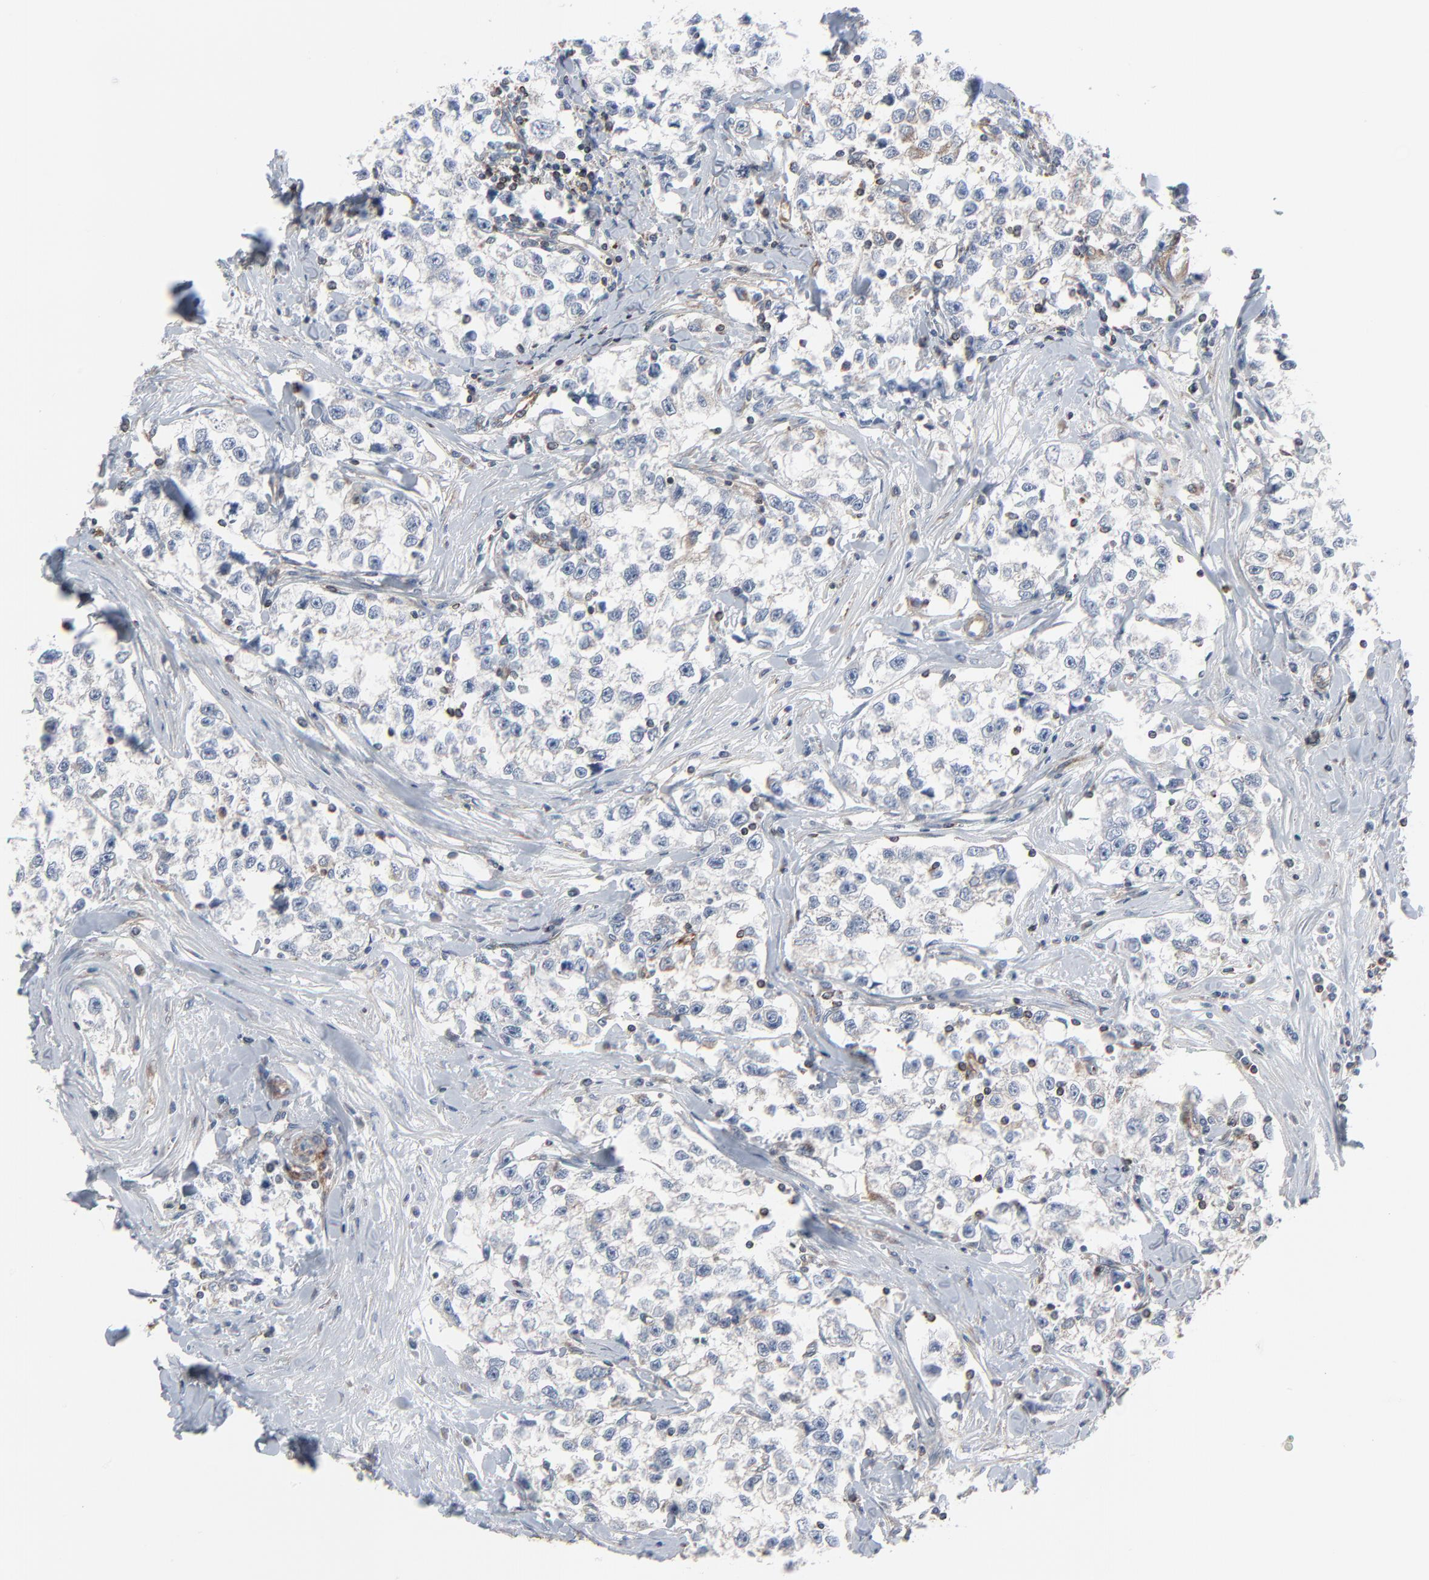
{"staining": {"intensity": "weak", "quantity": "<25%", "location": "cytoplasmic/membranous"}, "tissue": "testis cancer", "cell_type": "Tumor cells", "image_type": "cancer", "snomed": [{"axis": "morphology", "description": "Seminoma, NOS"}, {"axis": "morphology", "description": "Carcinoma, Embryonal, NOS"}, {"axis": "topography", "description": "Testis"}], "caption": "Tumor cells show no significant protein positivity in testis cancer (seminoma).", "gene": "OPTN", "patient": {"sex": "male", "age": 30}}